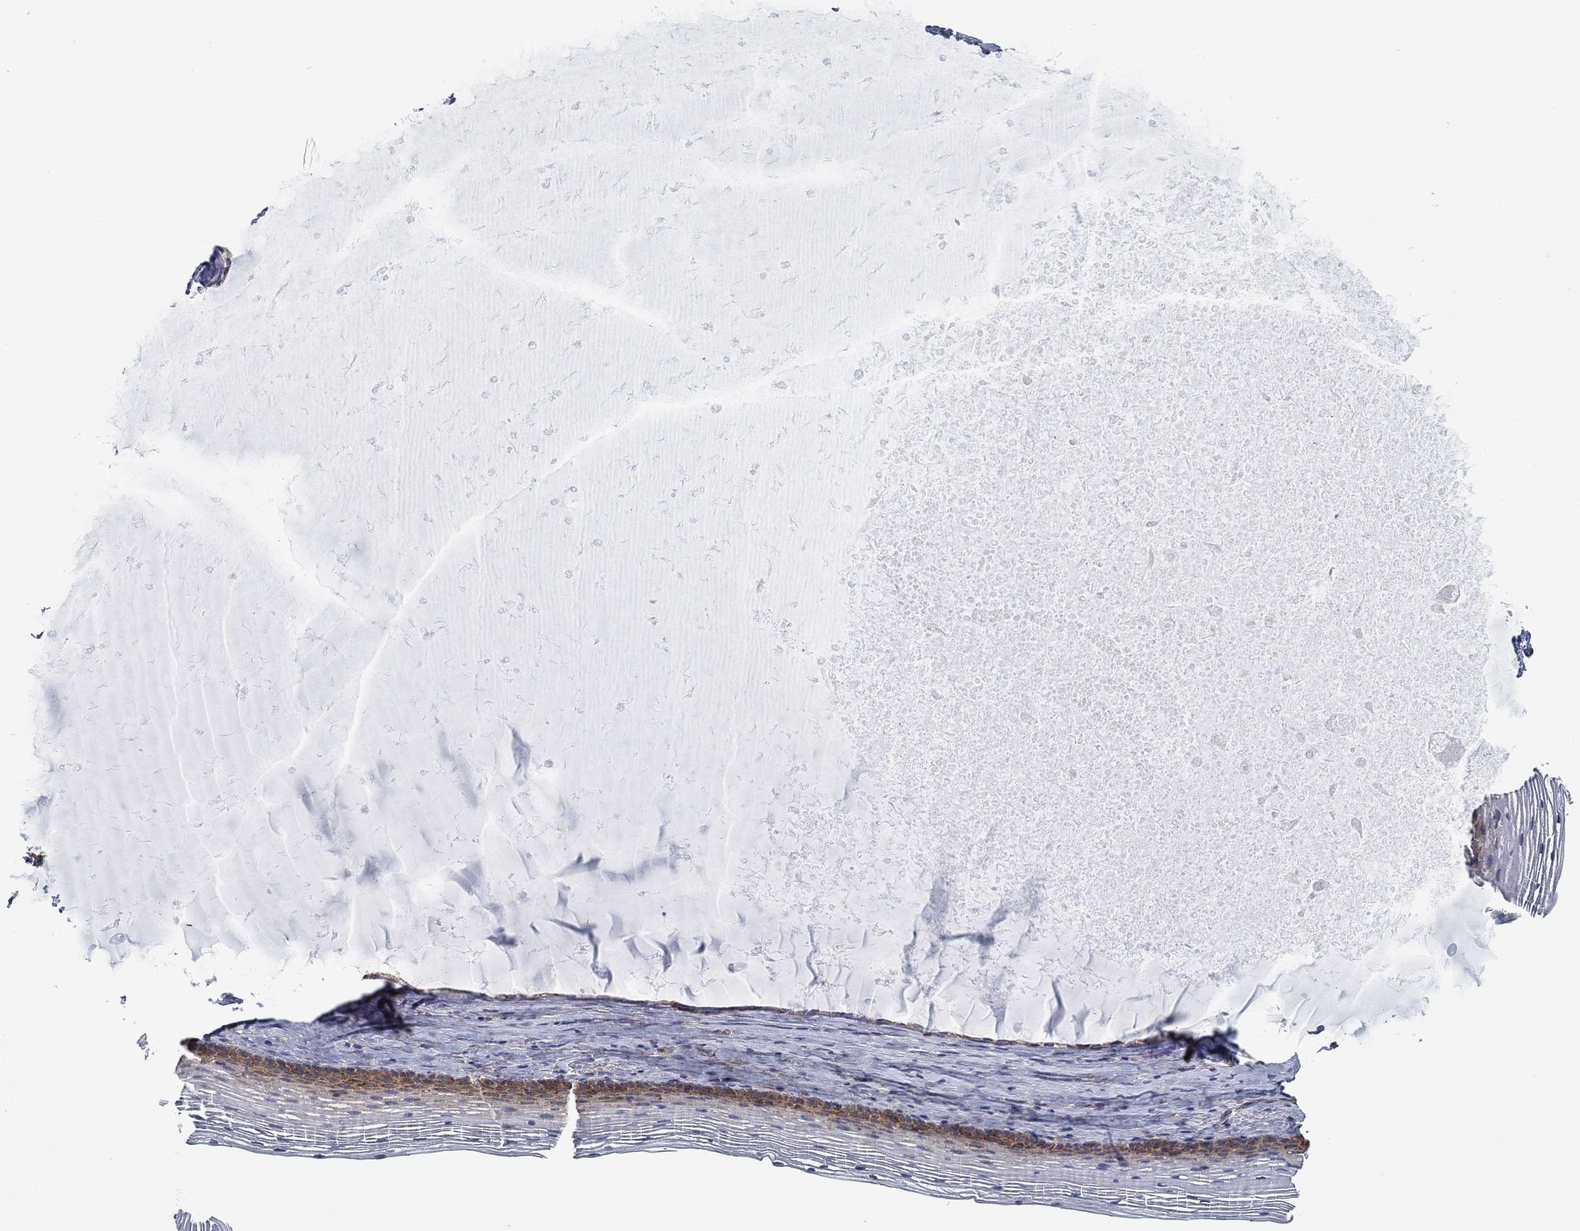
{"staining": {"intensity": "moderate", "quantity": "<25%", "location": "cytoplasmic/membranous"}, "tissue": "cervix", "cell_type": "Glandular cells", "image_type": "normal", "snomed": [{"axis": "morphology", "description": "Normal tissue, NOS"}, {"axis": "topography", "description": "Cervix"}], "caption": "IHC photomicrograph of benign cervix stained for a protein (brown), which exhibits low levels of moderate cytoplasmic/membranous positivity in about <25% of glandular cells.", "gene": "FXR1", "patient": {"sex": "female", "age": 39}}